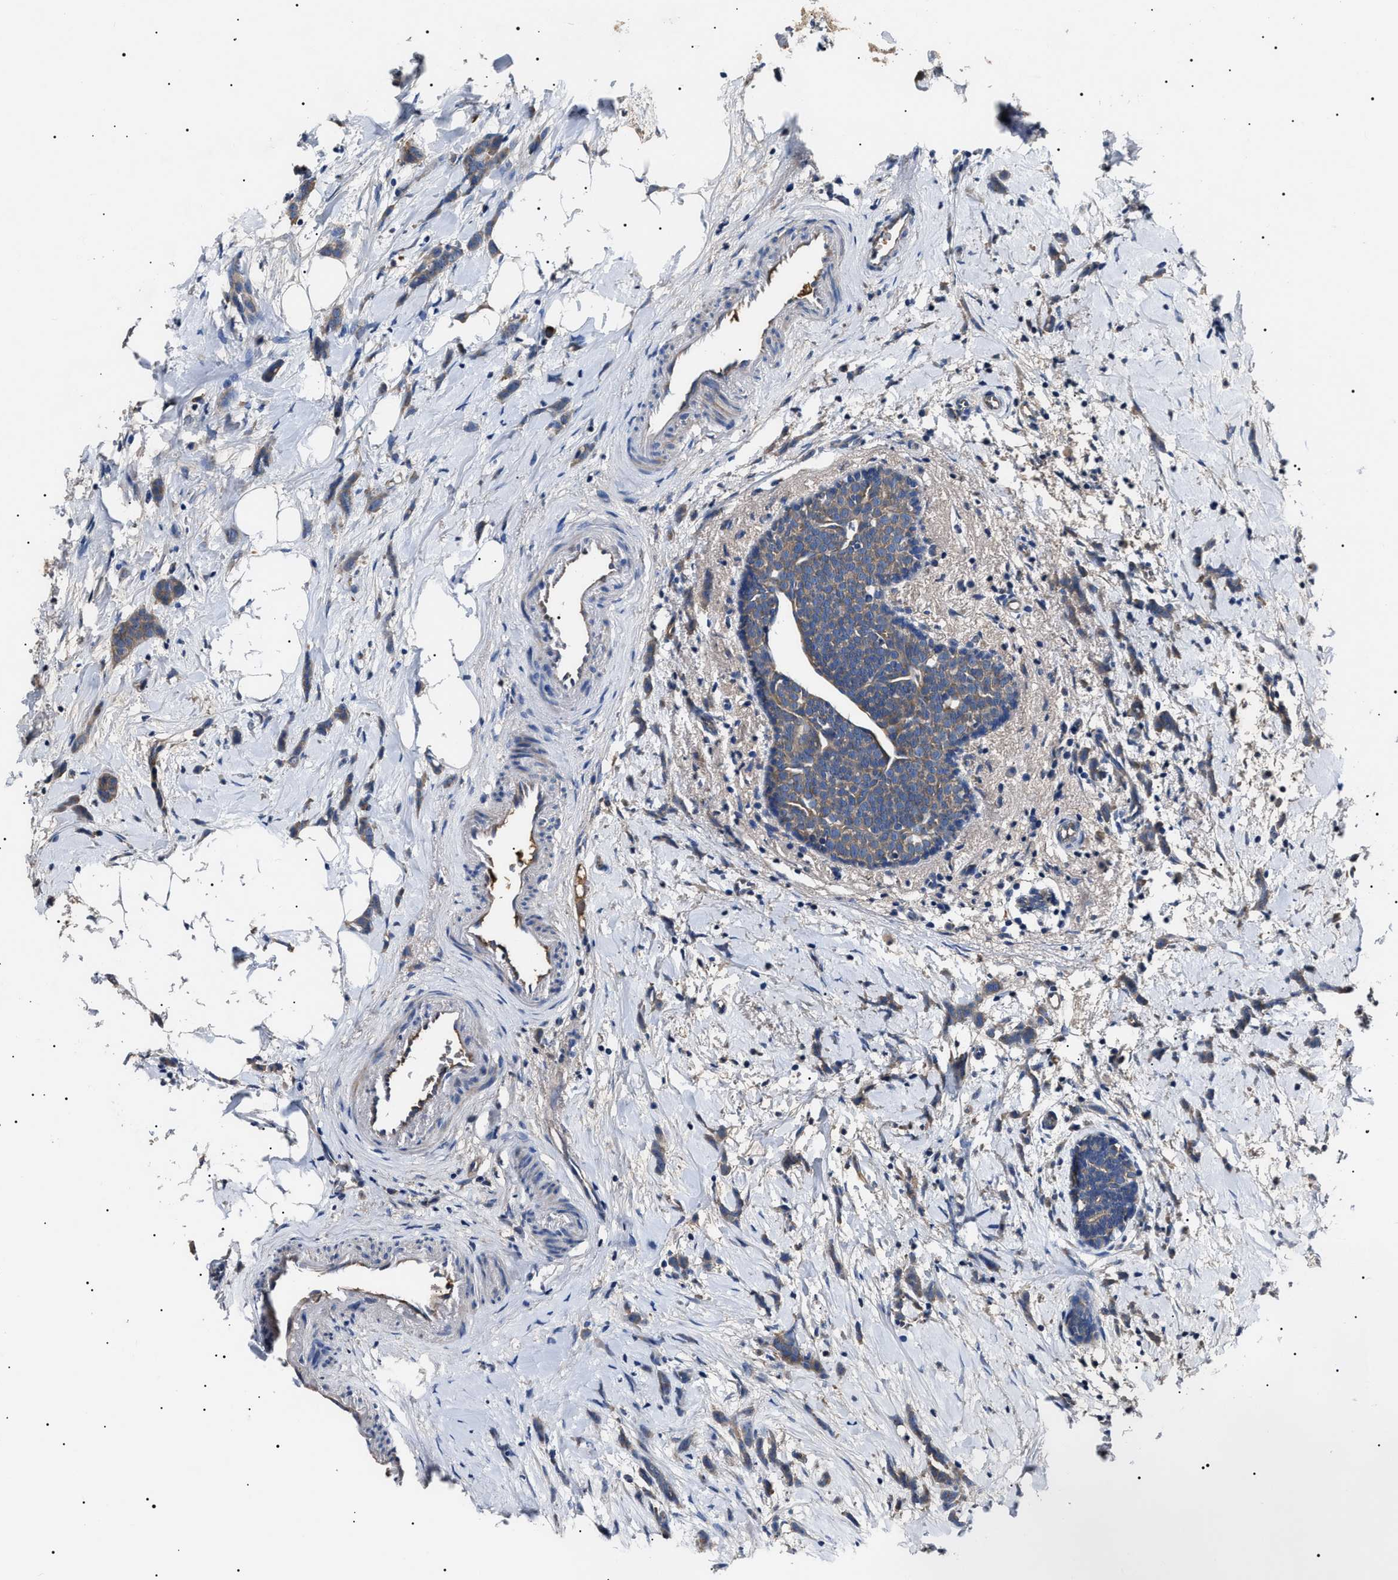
{"staining": {"intensity": "weak", "quantity": ">75%", "location": "cytoplasmic/membranous"}, "tissue": "breast cancer", "cell_type": "Tumor cells", "image_type": "cancer", "snomed": [{"axis": "morphology", "description": "Lobular carcinoma, in situ"}, {"axis": "morphology", "description": "Lobular carcinoma"}, {"axis": "topography", "description": "Breast"}], "caption": "Protein expression analysis of lobular carcinoma in situ (breast) shows weak cytoplasmic/membranous positivity in approximately >75% of tumor cells.", "gene": "IFT81", "patient": {"sex": "female", "age": 41}}